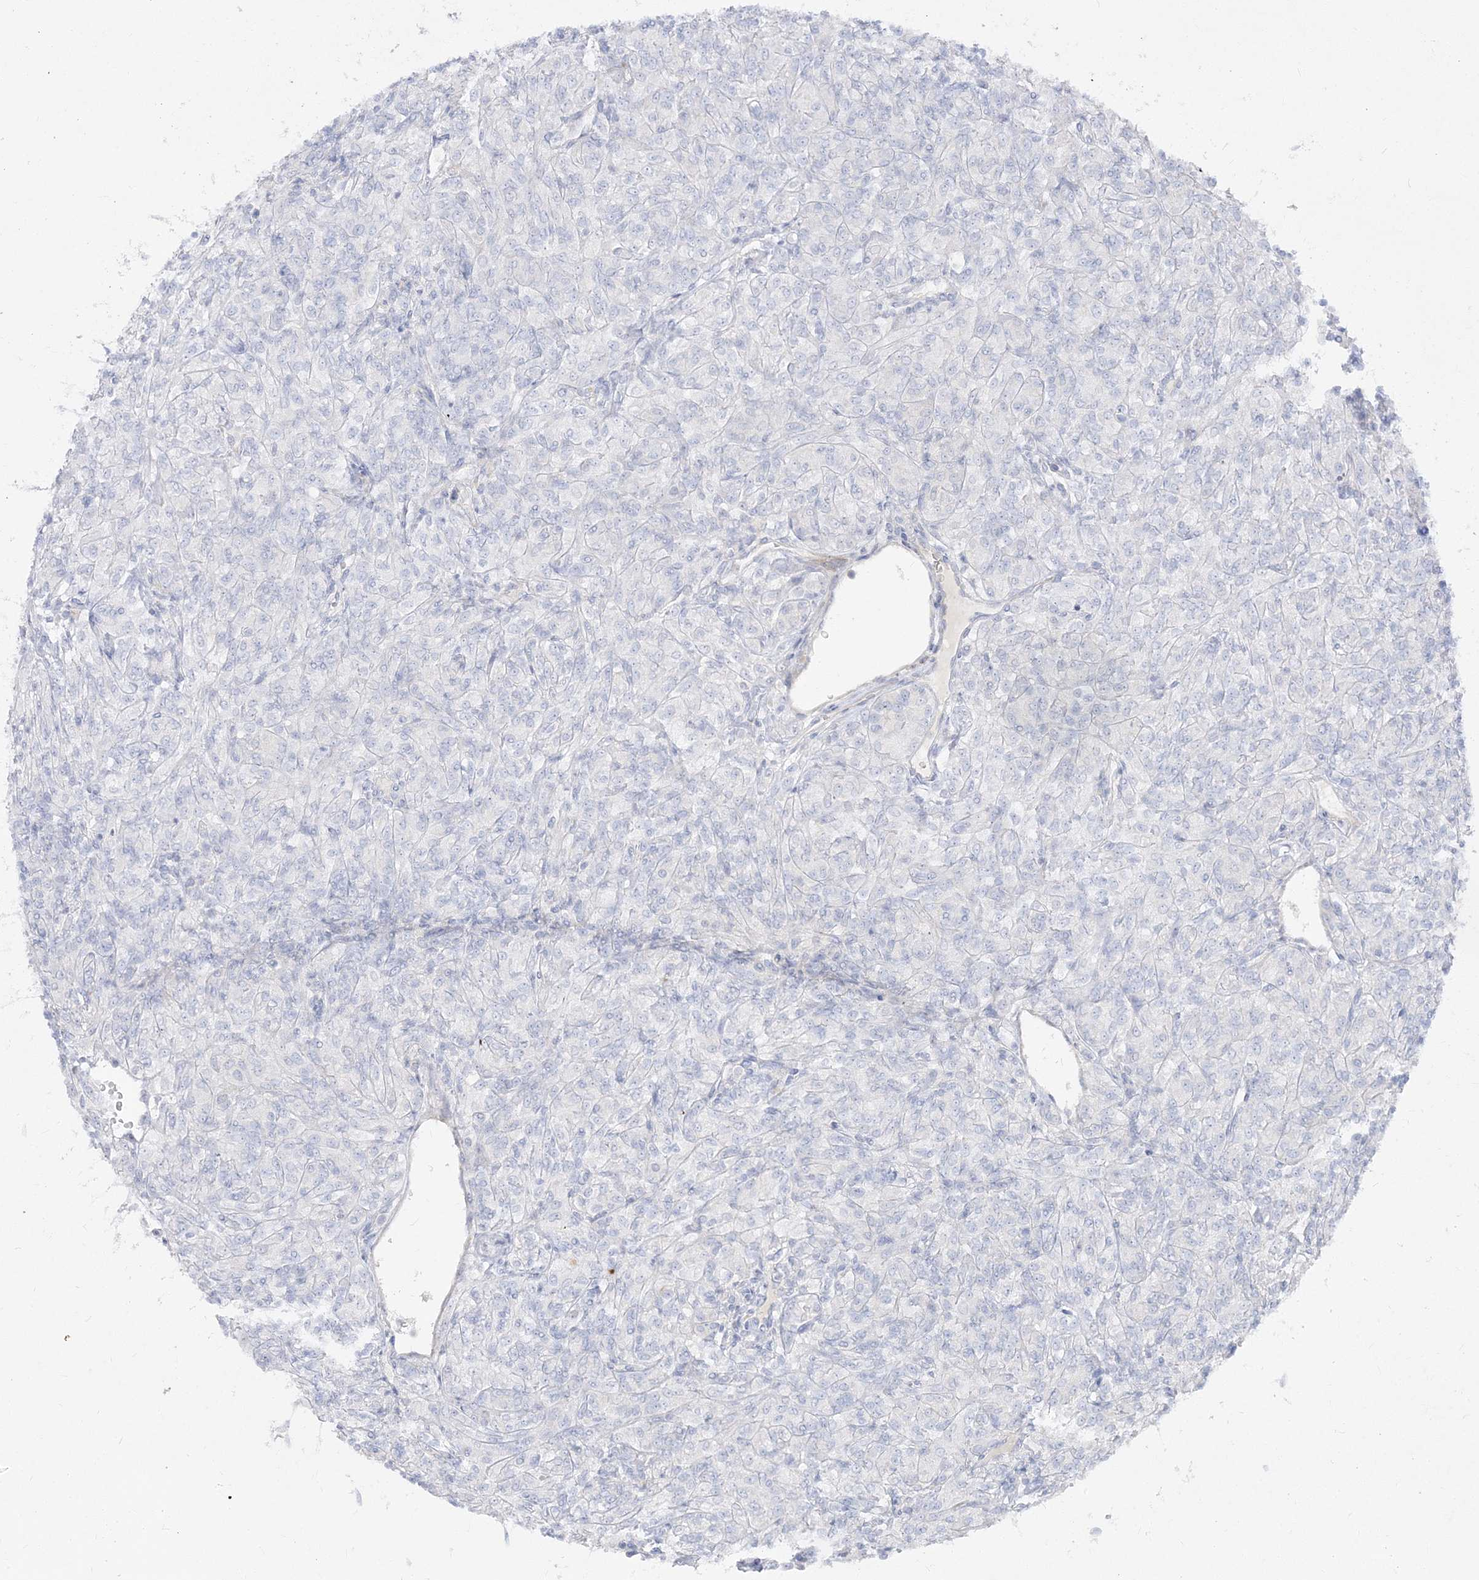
{"staining": {"intensity": "negative", "quantity": "none", "location": "none"}, "tissue": "renal cancer", "cell_type": "Tumor cells", "image_type": "cancer", "snomed": [{"axis": "morphology", "description": "Adenocarcinoma, NOS"}, {"axis": "topography", "description": "Kidney"}], "caption": "Immunohistochemistry of renal adenocarcinoma displays no positivity in tumor cells. Nuclei are stained in blue.", "gene": "GPAT2", "patient": {"sex": "male", "age": 77}}